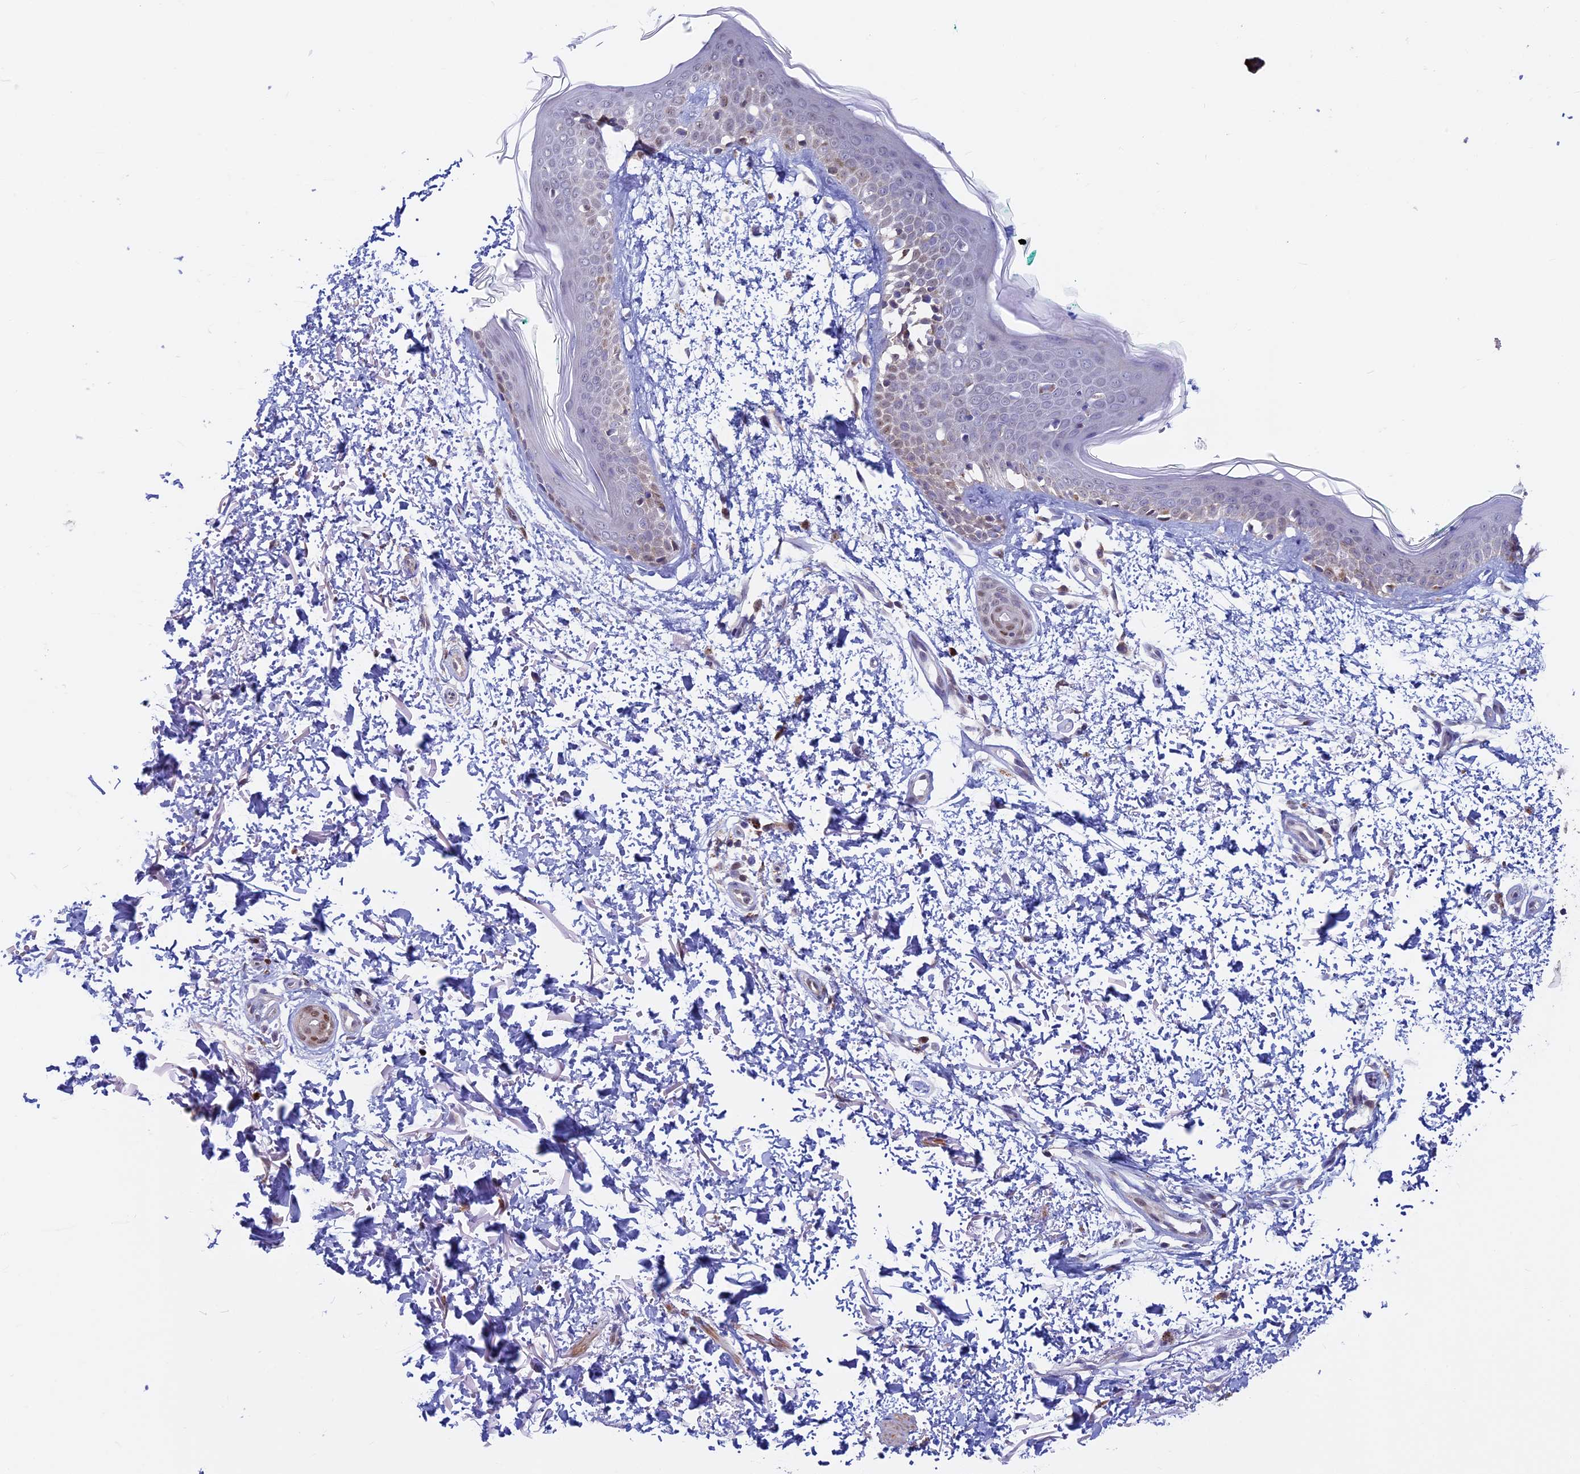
{"staining": {"intensity": "weak", "quantity": "25%-75%", "location": "cytoplasmic/membranous"}, "tissue": "skin", "cell_type": "Fibroblasts", "image_type": "normal", "snomed": [{"axis": "morphology", "description": "Normal tissue, NOS"}, {"axis": "topography", "description": "Skin"}], "caption": "This micrograph shows IHC staining of normal human skin, with low weak cytoplasmic/membranous positivity in approximately 25%-75% of fibroblasts.", "gene": "ACSS1", "patient": {"sex": "male", "age": 66}}